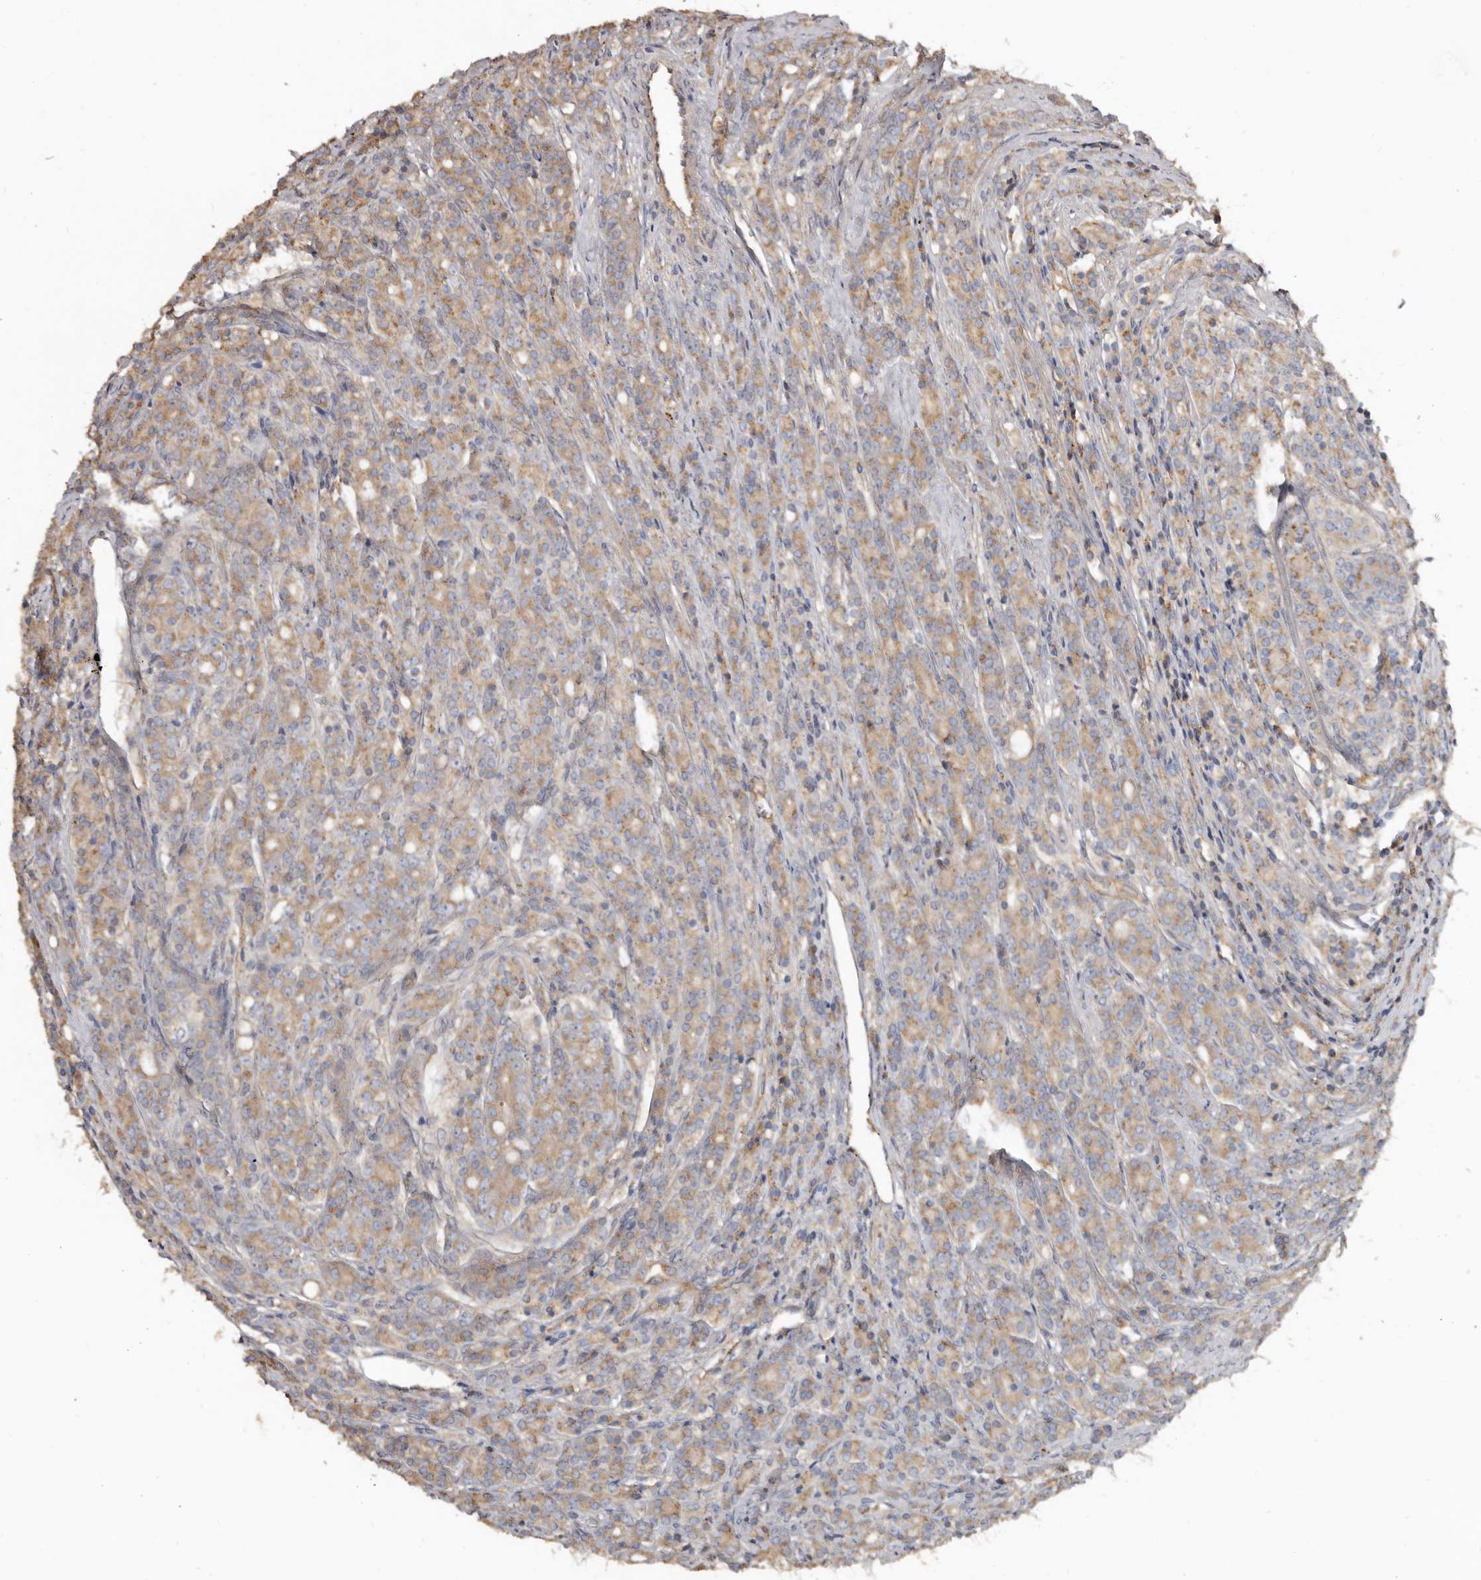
{"staining": {"intensity": "weak", "quantity": ">75%", "location": "cytoplasmic/membranous"}, "tissue": "prostate cancer", "cell_type": "Tumor cells", "image_type": "cancer", "snomed": [{"axis": "morphology", "description": "Adenocarcinoma, High grade"}, {"axis": "topography", "description": "Prostate"}], "caption": "This histopathology image demonstrates prostate cancer stained with IHC to label a protein in brown. The cytoplasmic/membranous of tumor cells show weak positivity for the protein. Nuclei are counter-stained blue.", "gene": "FLCN", "patient": {"sex": "male", "age": 62}}